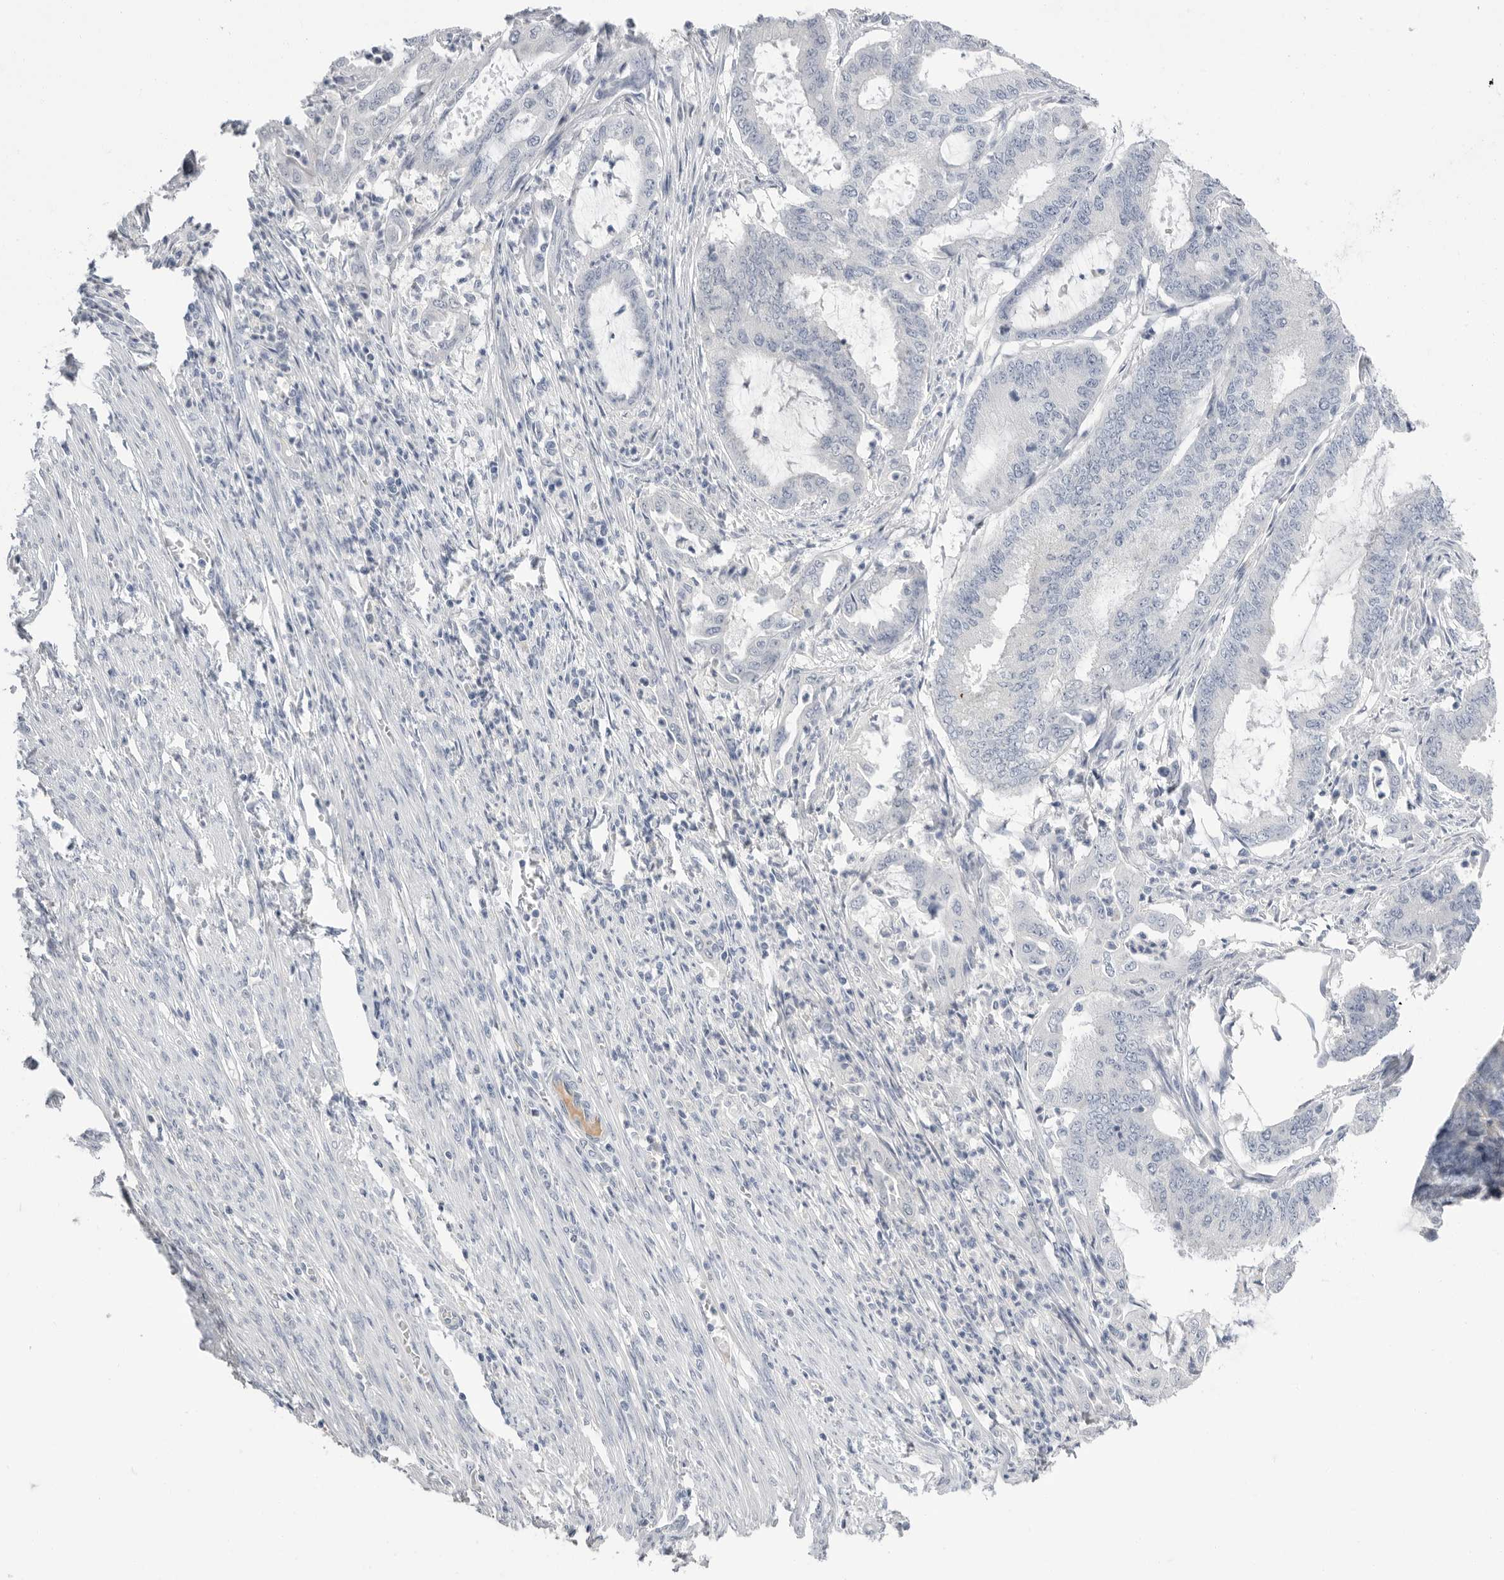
{"staining": {"intensity": "negative", "quantity": "none", "location": "none"}, "tissue": "endometrial cancer", "cell_type": "Tumor cells", "image_type": "cancer", "snomed": [{"axis": "morphology", "description": "Adenocarcinoma, NOS"}, {"axis": "topography", "description": "Endometrium"}], "caption": "Adenocarcinoma (endometrial) stained for a protein using IHC reveals no positivity tumor cells.", "gene": "APOA2", "patient": {"sex": "female", "age": 51}}